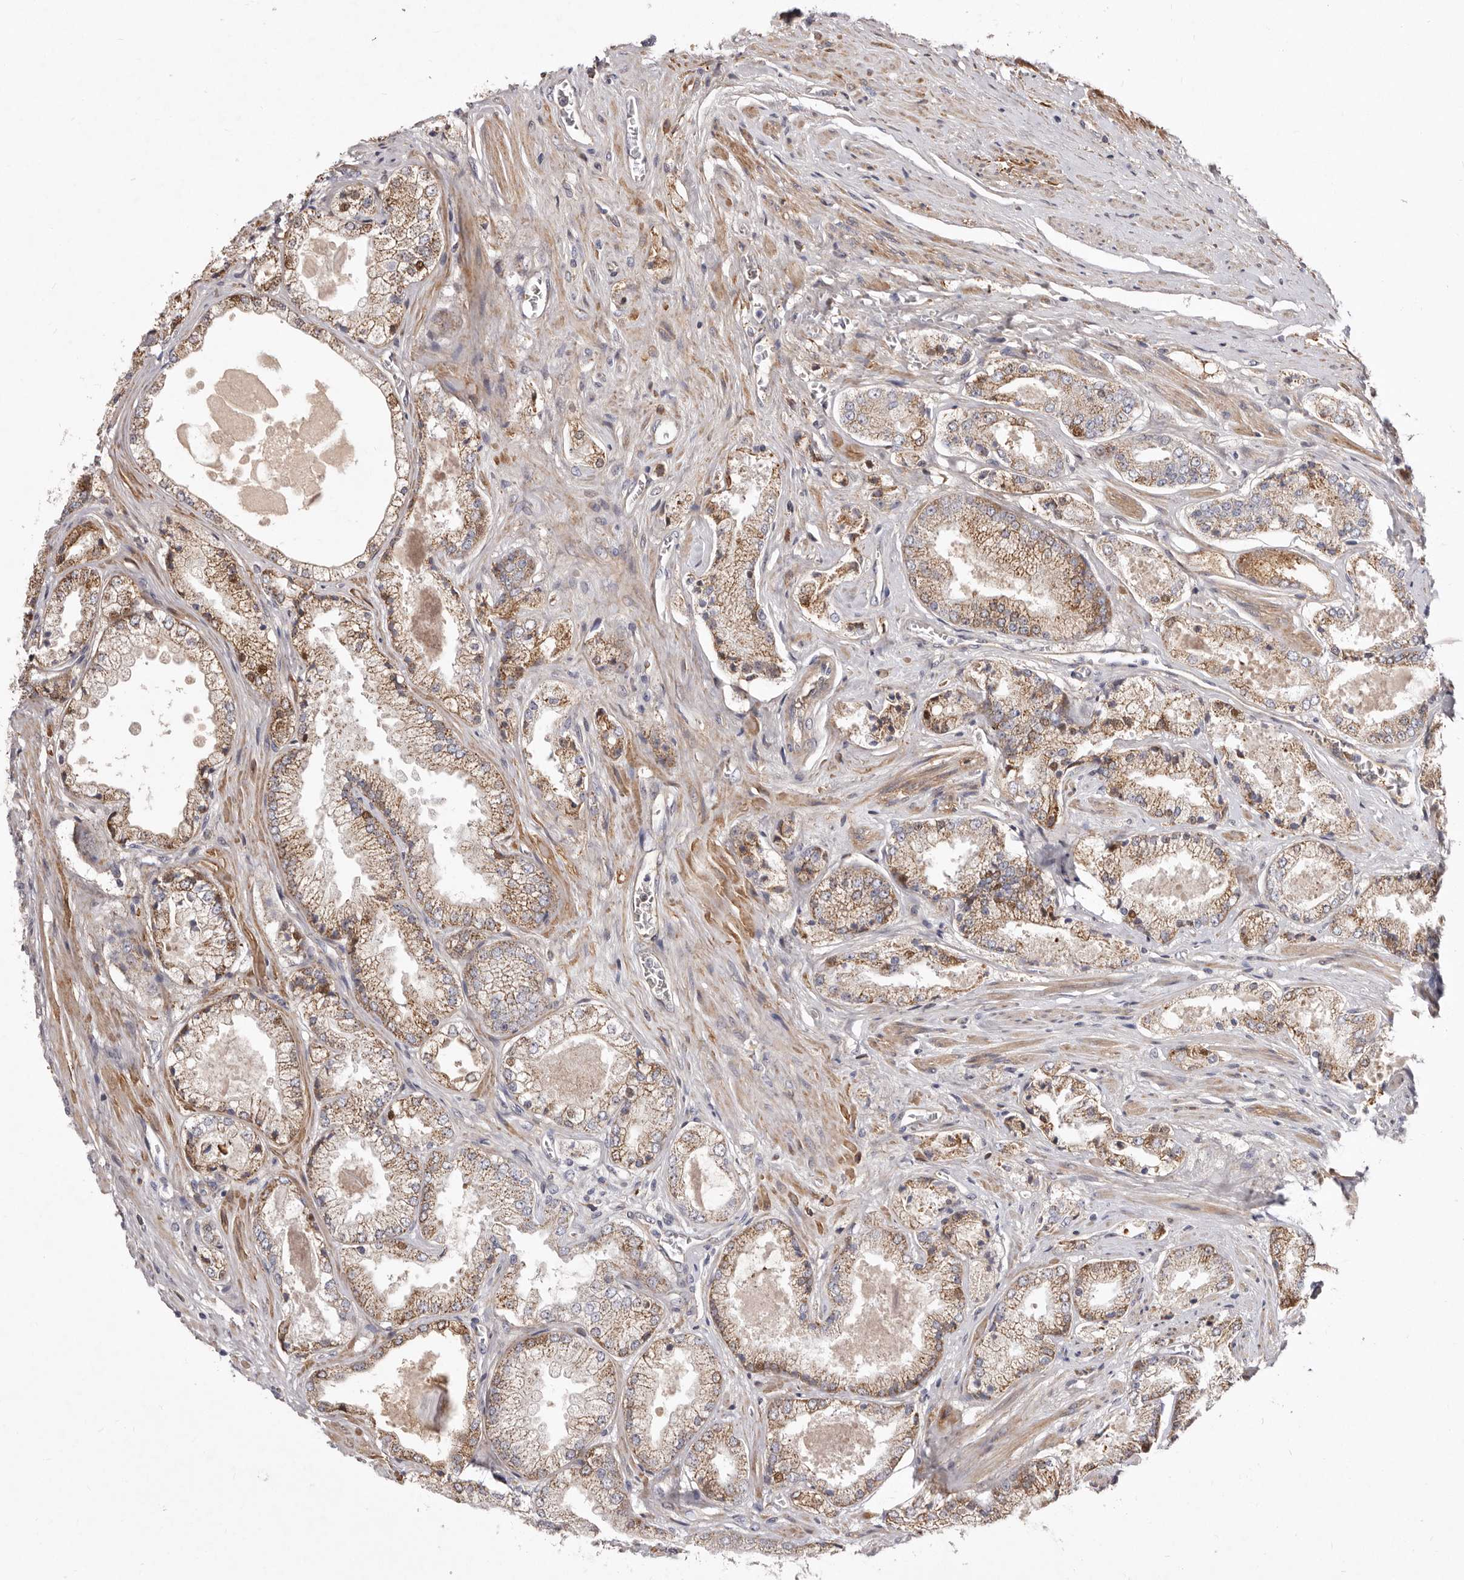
{"staining": {"intensity": "moderate", "quantity": ">75%", "location": "cytoplasmic/membranous"}, "tissue": "prostate cancer", "cell_type": "Tumor cells", "image_type": "cancer", "snomed": [{"axis": "morphology", "description": "Adenocarcinoma, High grade"}, {"axis": "topography", "description": "Prostate"}], "caption": "A medium amount of moderate cytoplasmic/membranous positivity is present in about >75% of tumor cells in prostate cancer tissue.", "gene": "NUBPL", "patient": {"sex": "male", "age": 58}}